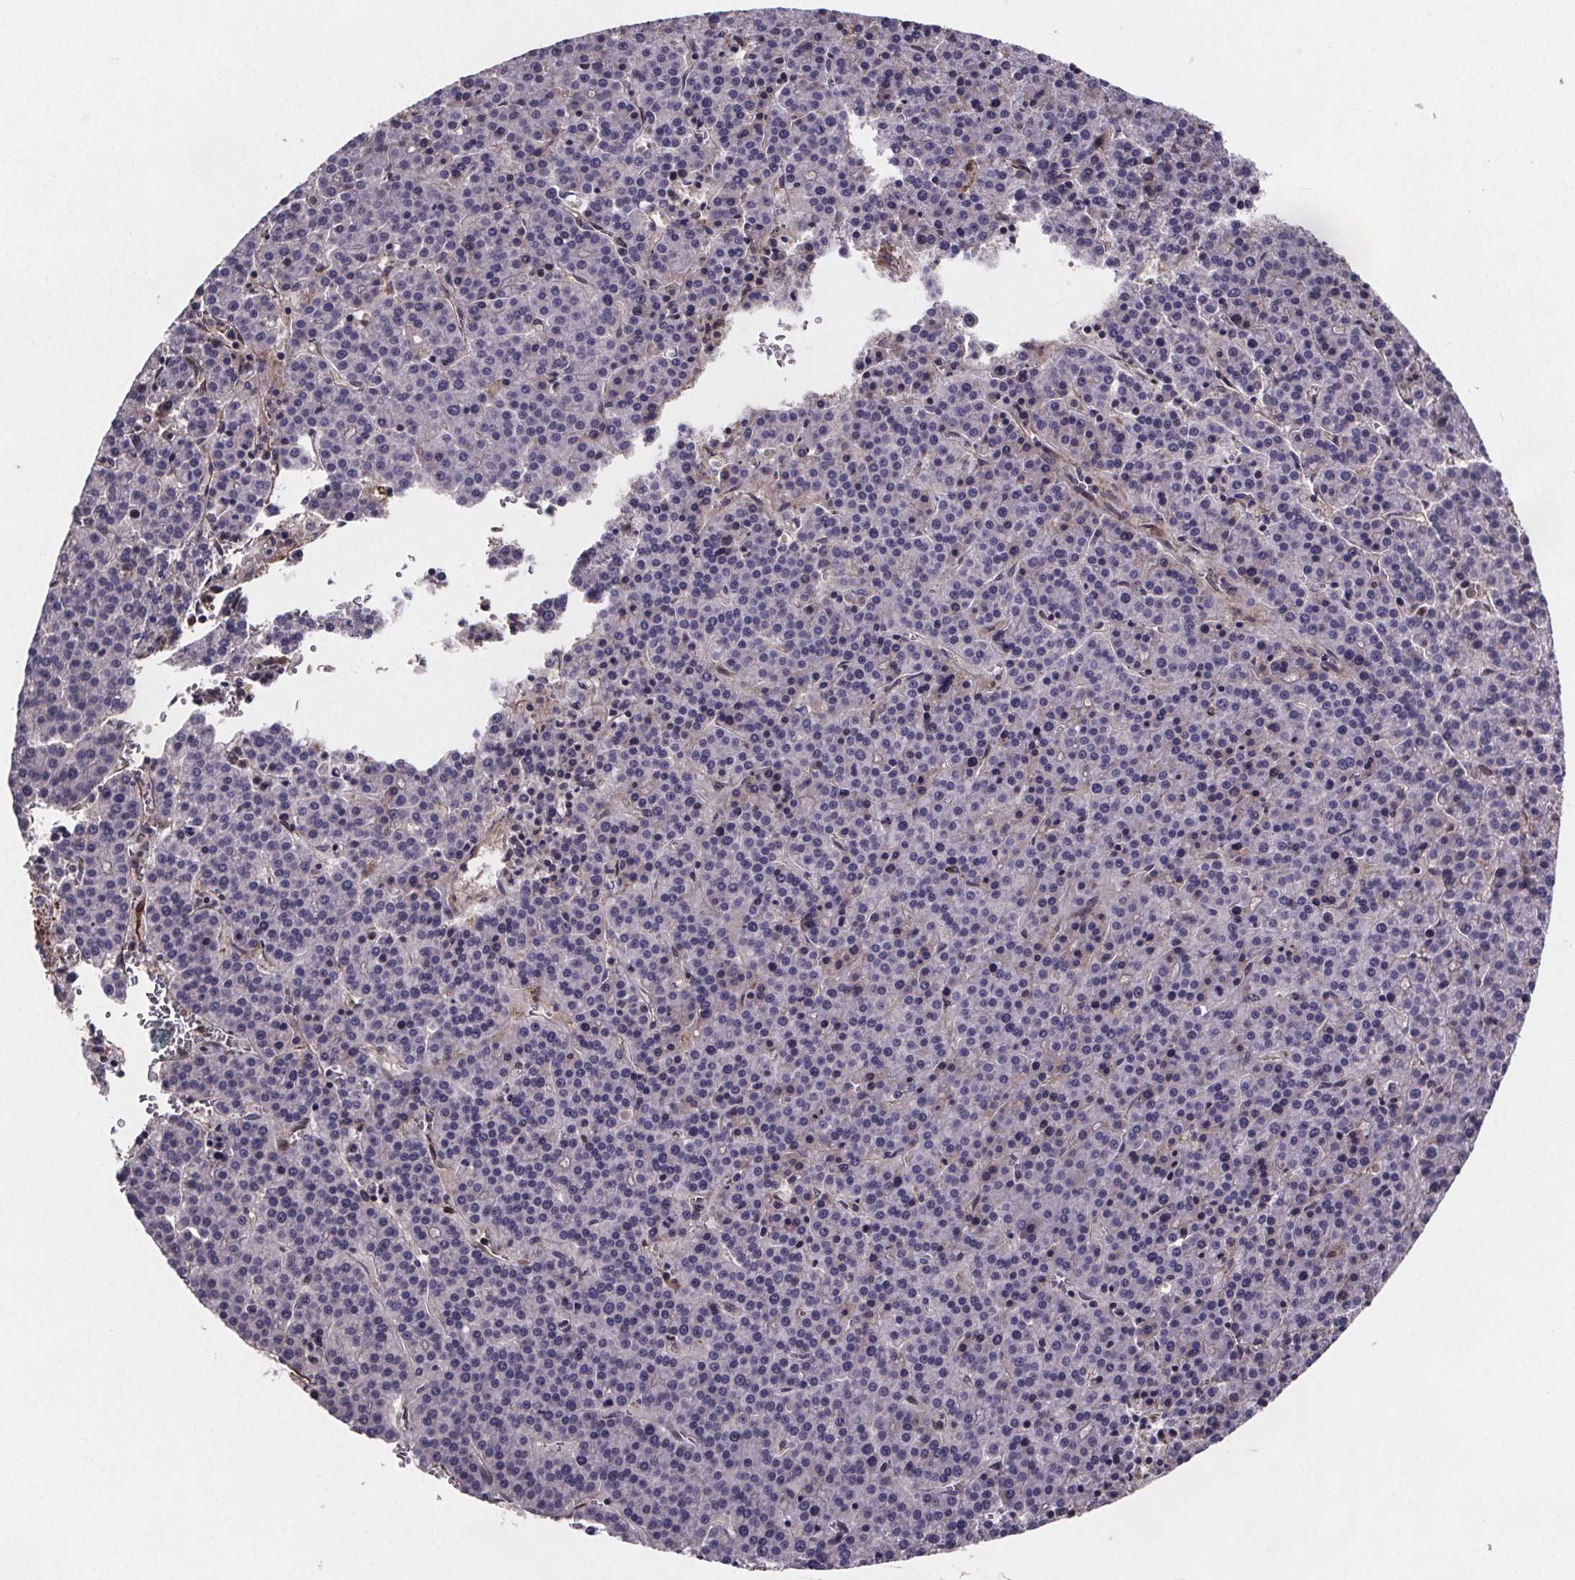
{"staining": {"intensity": "negative", "quantity": "none", "location": "none"}, "tissue": "liver cancer", "cell_type": "Tumor cells", "image_type": "cancer", "snomed": [{"axis": "morphology", "description": "Carcinoma, Hepatocellular, NOS"}, {"axis": "topography", "description": "Liver"}], "caption": "Protein analysis of liver cancer (hepatocellular carcinoma) reveals no significant positivity in tumor cells. (Stains: DAB (3,3'-diaminobenzidine) immunohistochemistry (IHC) with hematoxylin counter stain, Microscopy: brightfield microscopy at high magnification).", "gene": "FASTKD3", "patient": {"sex": "female", "age": 58}}